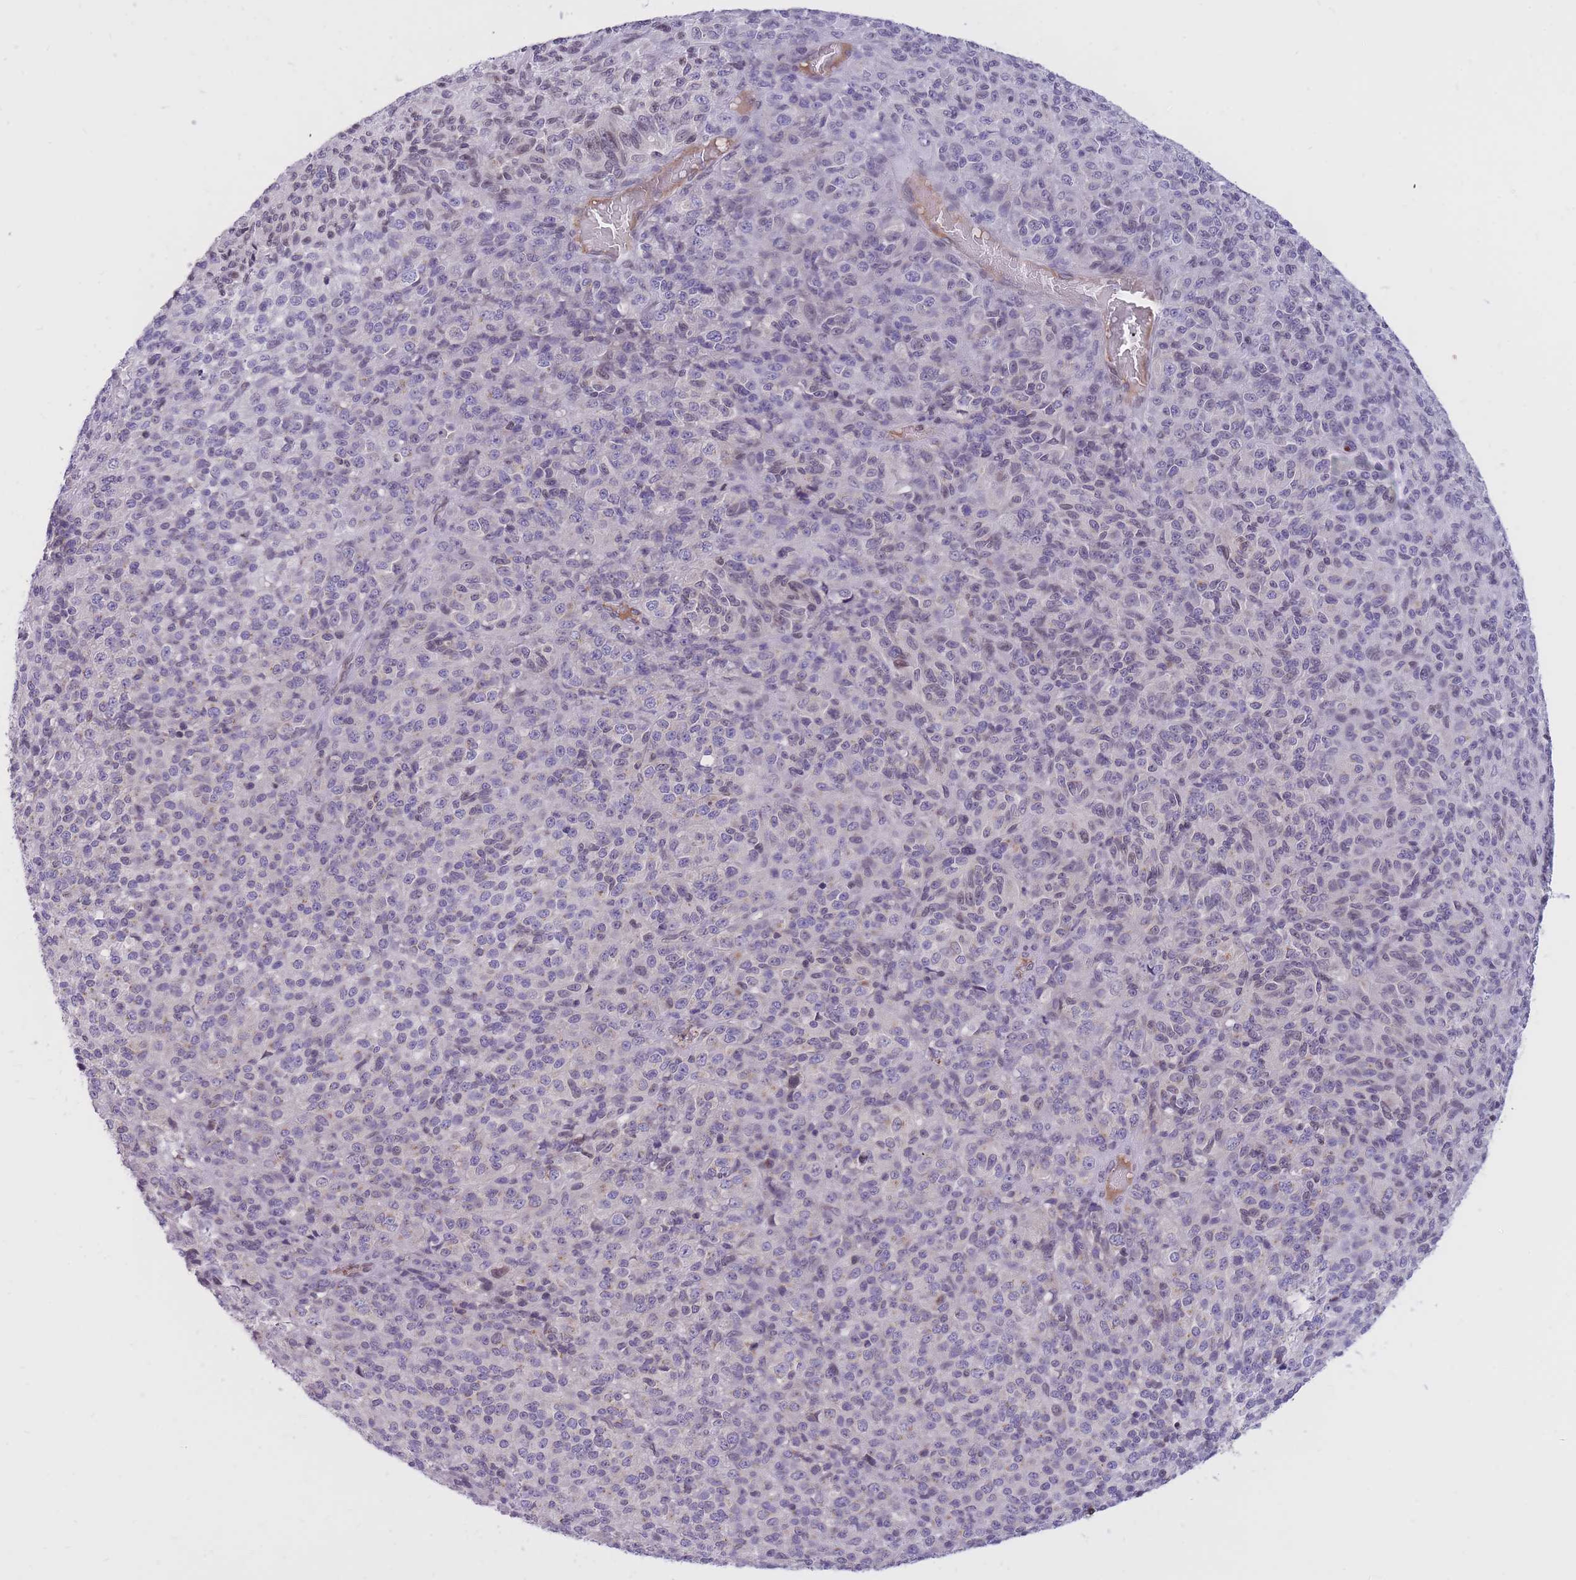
{"staining": {"intensity": "weak", "quantity": "25%-75%", "location": "nuclear"}, "tissue": "melanoma", "cell_type": "Tumor cells", "image_type": "cancer", "snomed": [{"axis": "morphology", "description": "Malignant melanoma, Metastatic site"}, {"axis": "topography", "description": "Brain"}], "caption": "Immunohistochemical staining of melanoma exhibits low levels of weak nuclear protein expression in approximately 25%-75% of tumor cells.", "gene": "HOOK2", "patient": {"sex": "female", "age": 56}}